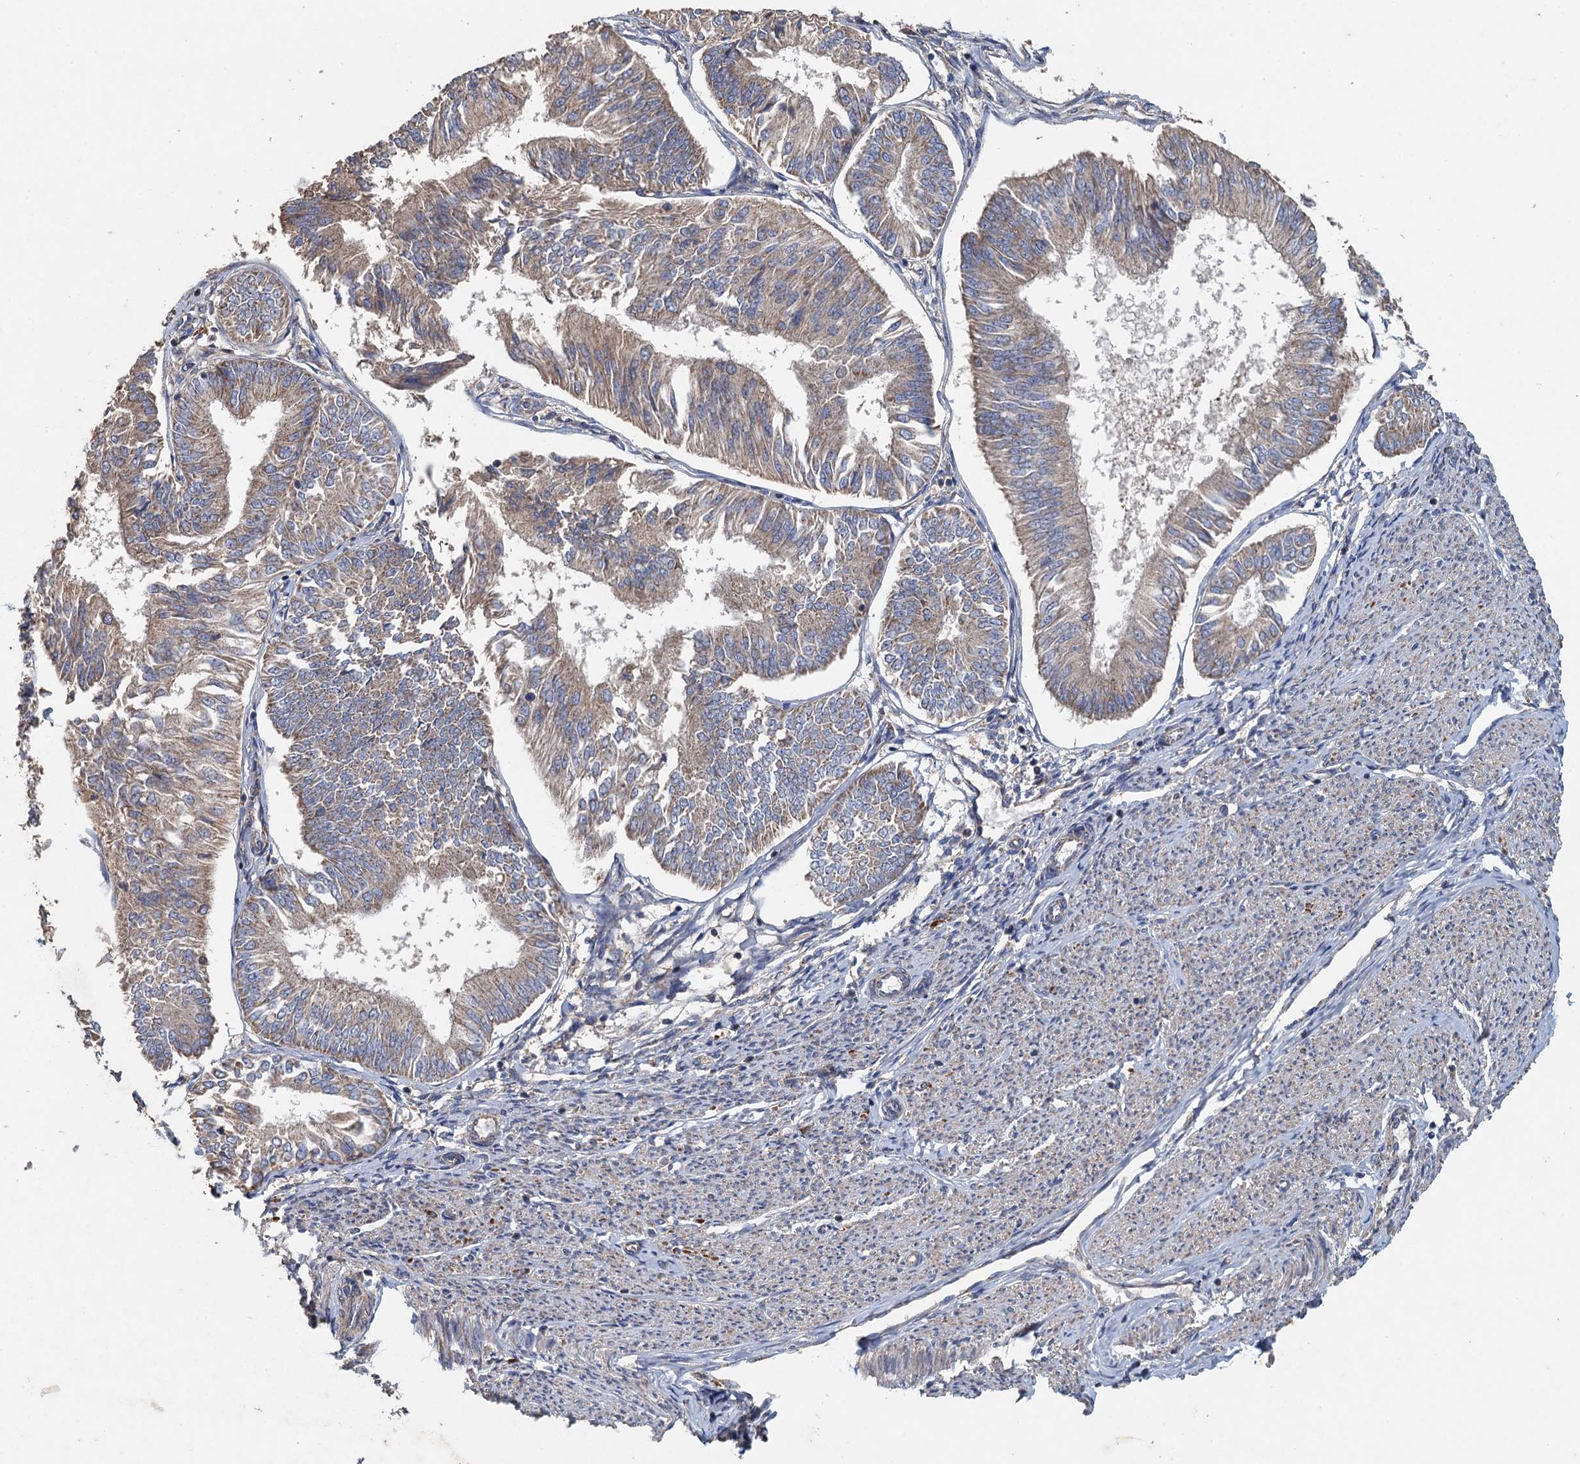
{"staining": {"intensity": "weak", "quantity": ">75%", "location": "cytoplasmic/membranous"}, "tissue": "endometrial cancer", "cell_type": "Tumor cells", "image_type": "cancer", "snomed": [{"axis": "morphology", "description": "Adenocarcinoma, NOS"}, {"axis": "topography", "description": "Endometrium"}], "caption": "A brown stain highlights weak cytoplasmic/membranous expression of a protein in endometrial cancer tumor cells.", "gene": "BCS1L", "patient": {"sex": "female", "age": 58}}